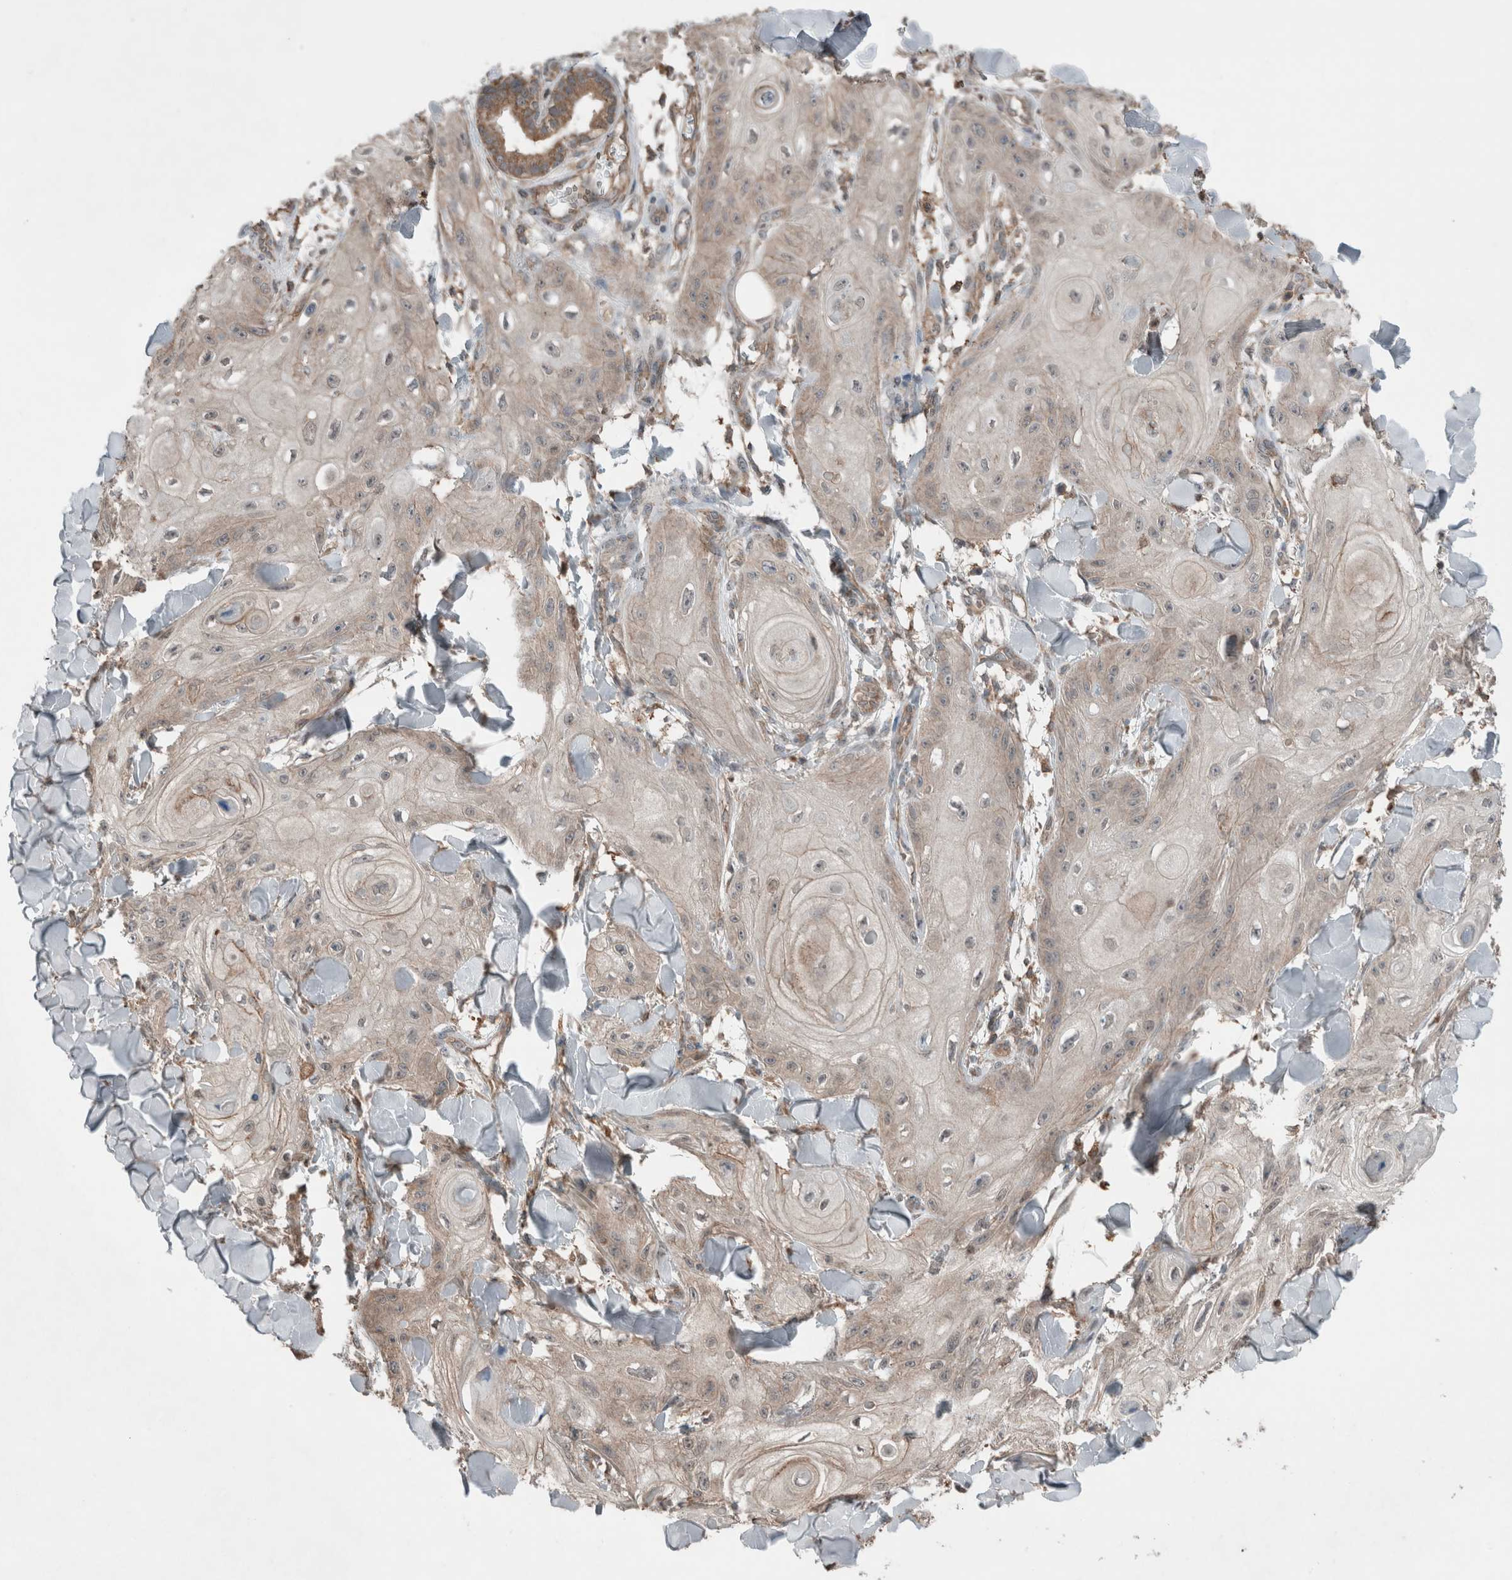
{"staining": {"intensity": "weak", "quantity": "<25%", "location": "cytoplasmic/membranous"}, "tissue": "skin cancer", "cell_type": "Tumor cells", "image_type": "cancer", "snomed": [{"axis": "morphology", "description": "Squamous cell carcinoma, NOS"}, {"axis": "topography", "description": "Skin"}], "caption": "Tumor cells are negative for protein expression in human skin cancer.", "gene": "KLK14", "patient": {"sex": "male", "age": 74}}